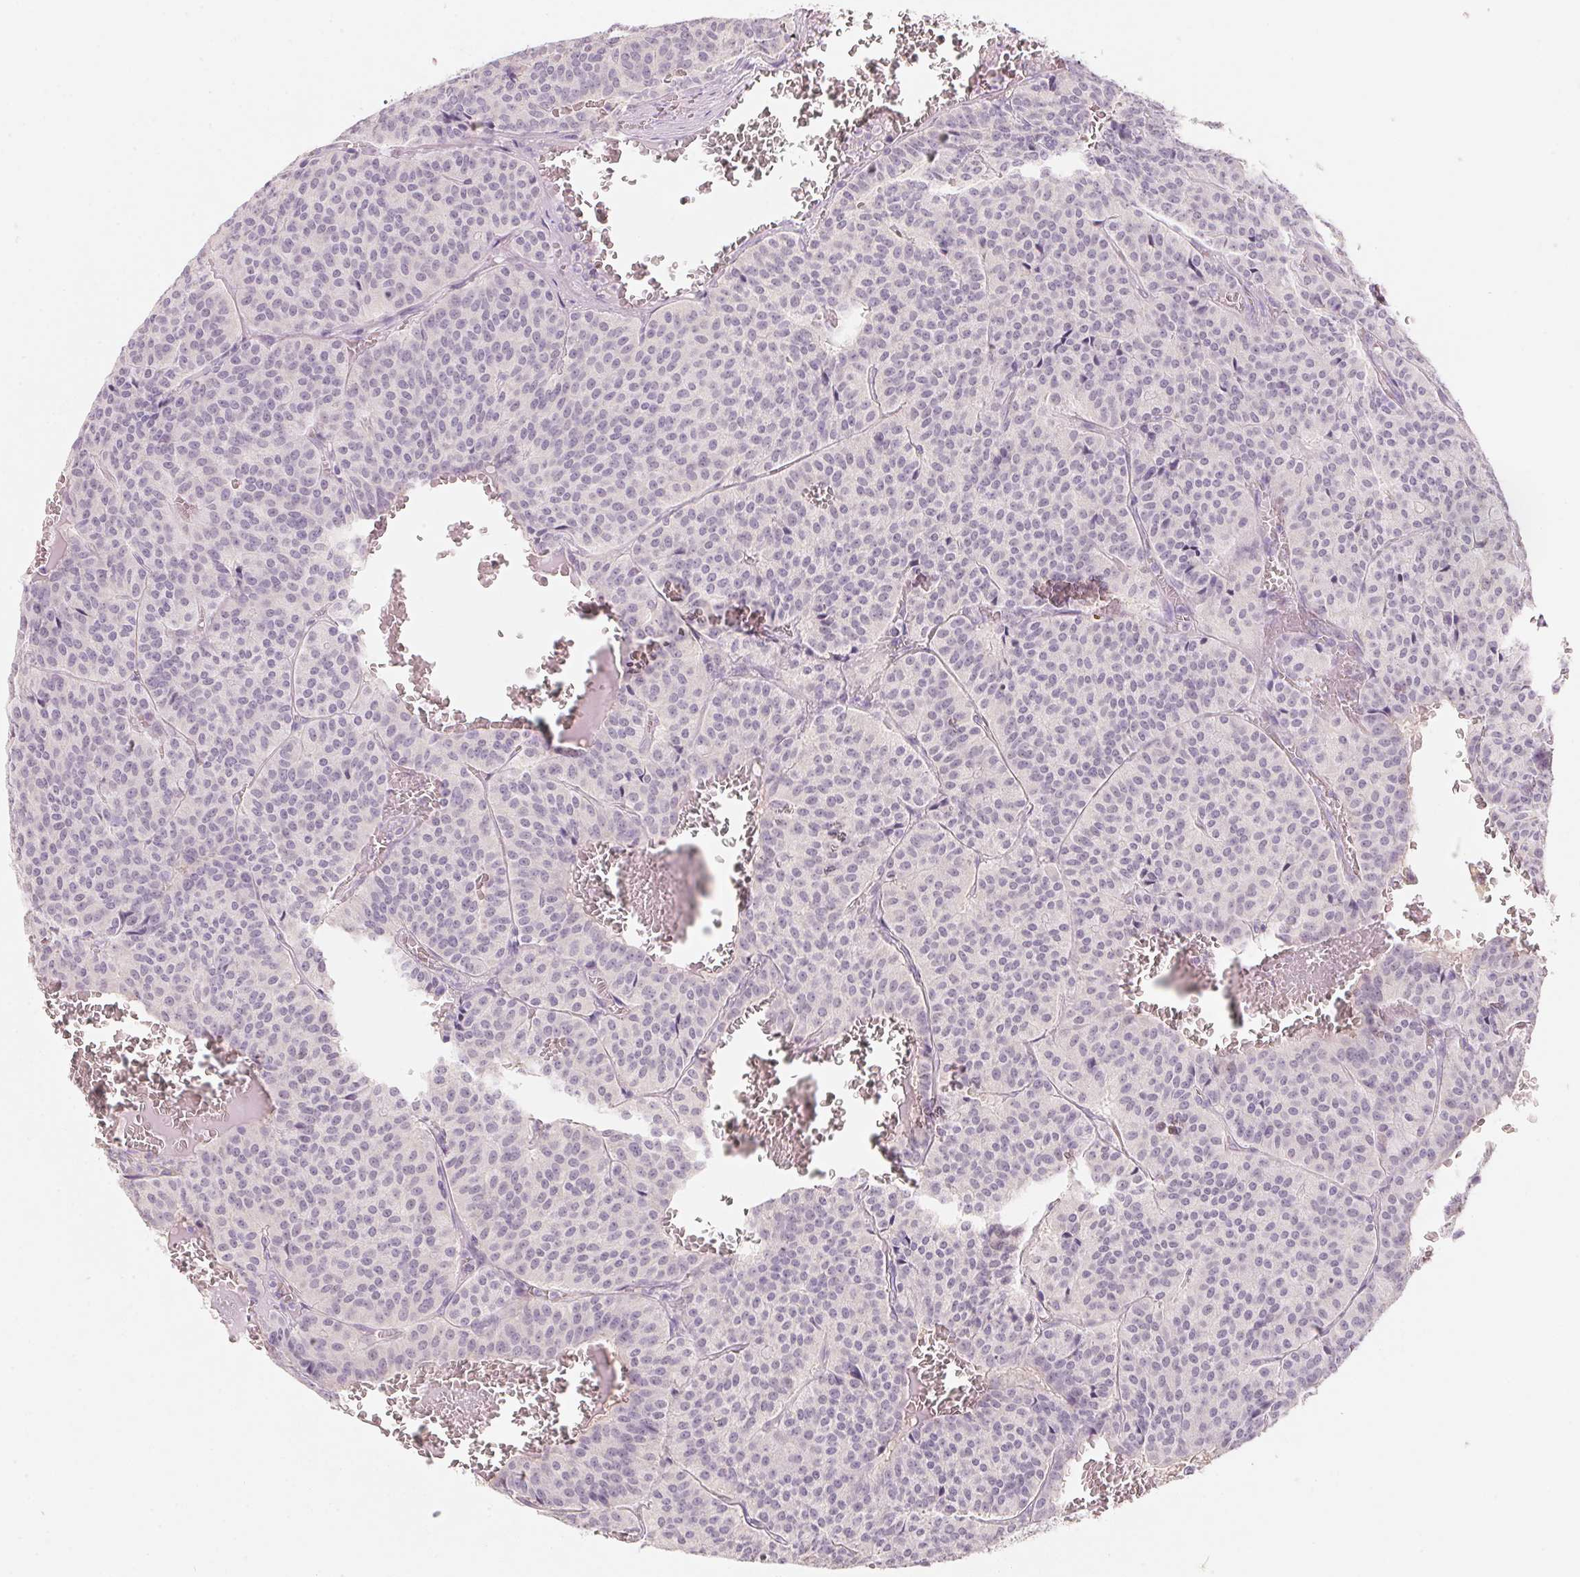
{"staining": {"intensity": "negative", "quantity": "none", "location": "none"}, "tissue": "carcinoid", "cell_type": "Tumor cells", "image_type": "cancer", "snomed": [{"axis": "morphology", "description": "Carcinoid, malignant, NOS"}, {"axis": "topography", "description": "Lung"}], "caption": "This is a image of immunohistochemistry (IHC) staining of carcinoid, which shows no expression in tumor cells. (Stains: DAB (3,3'-diaminobenzidine) immunohistochemistry with hematoxylin counter stain, Microscopy: brightfield microscopy at high magnification).", "gene": "CAPZA3", "patient": {"sex": "male", "age": 70}}